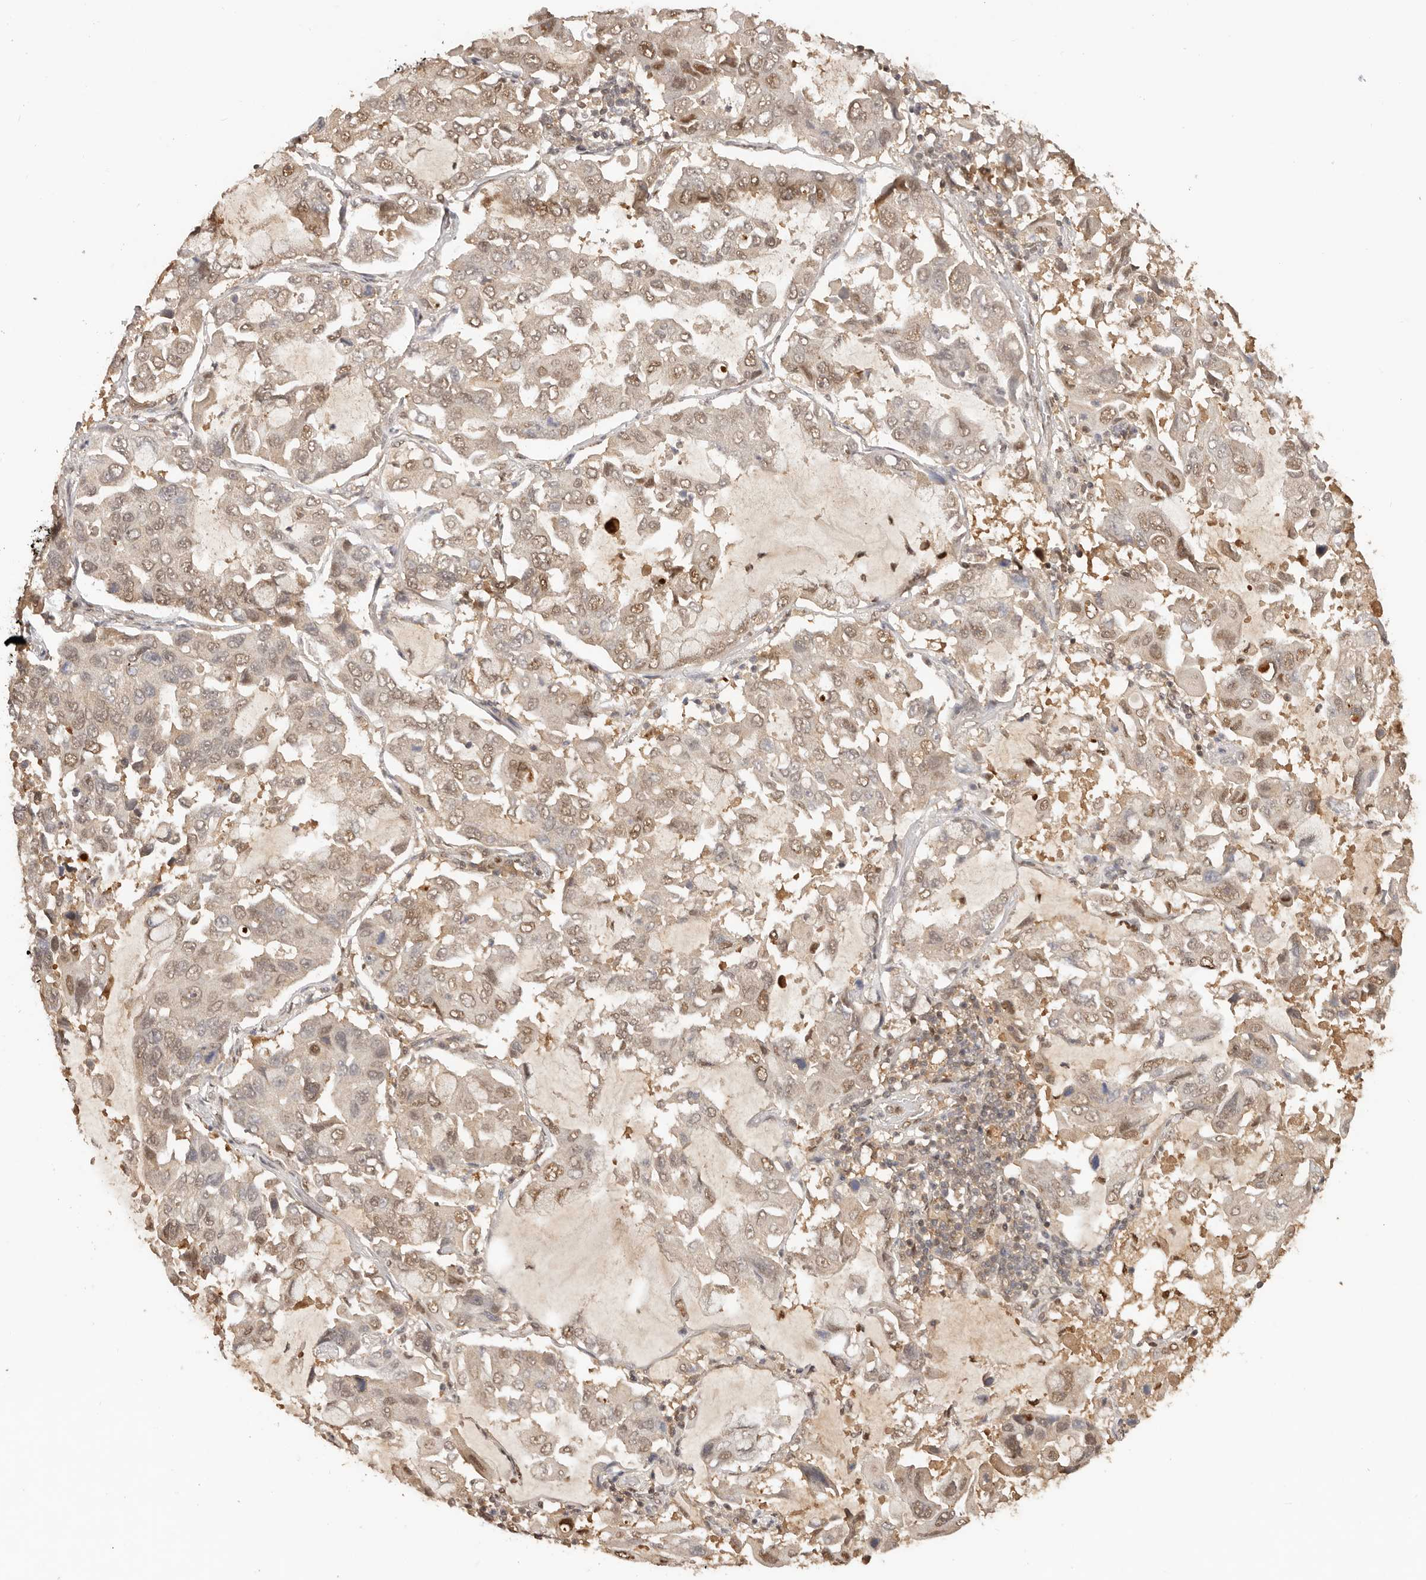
{"staining": {"intensity": "moderate", "quantity": ">75%", "location": "nuclear"}, "tissue": "lung cancer", "cell_type": "Tumor cells", "image_type": "cancer", "snomed": [{"axis": "morphology", "description": "Adenocarcinoma, NOS"}, {"axis": "topography", "description": "Lung"}], "caption": "Moderate nuclear expression is appreciated in approximately >75% of tumor cells in lung cancer.", "gene": "PSMA5", "patient": {"sex": "male", "age": 64}}